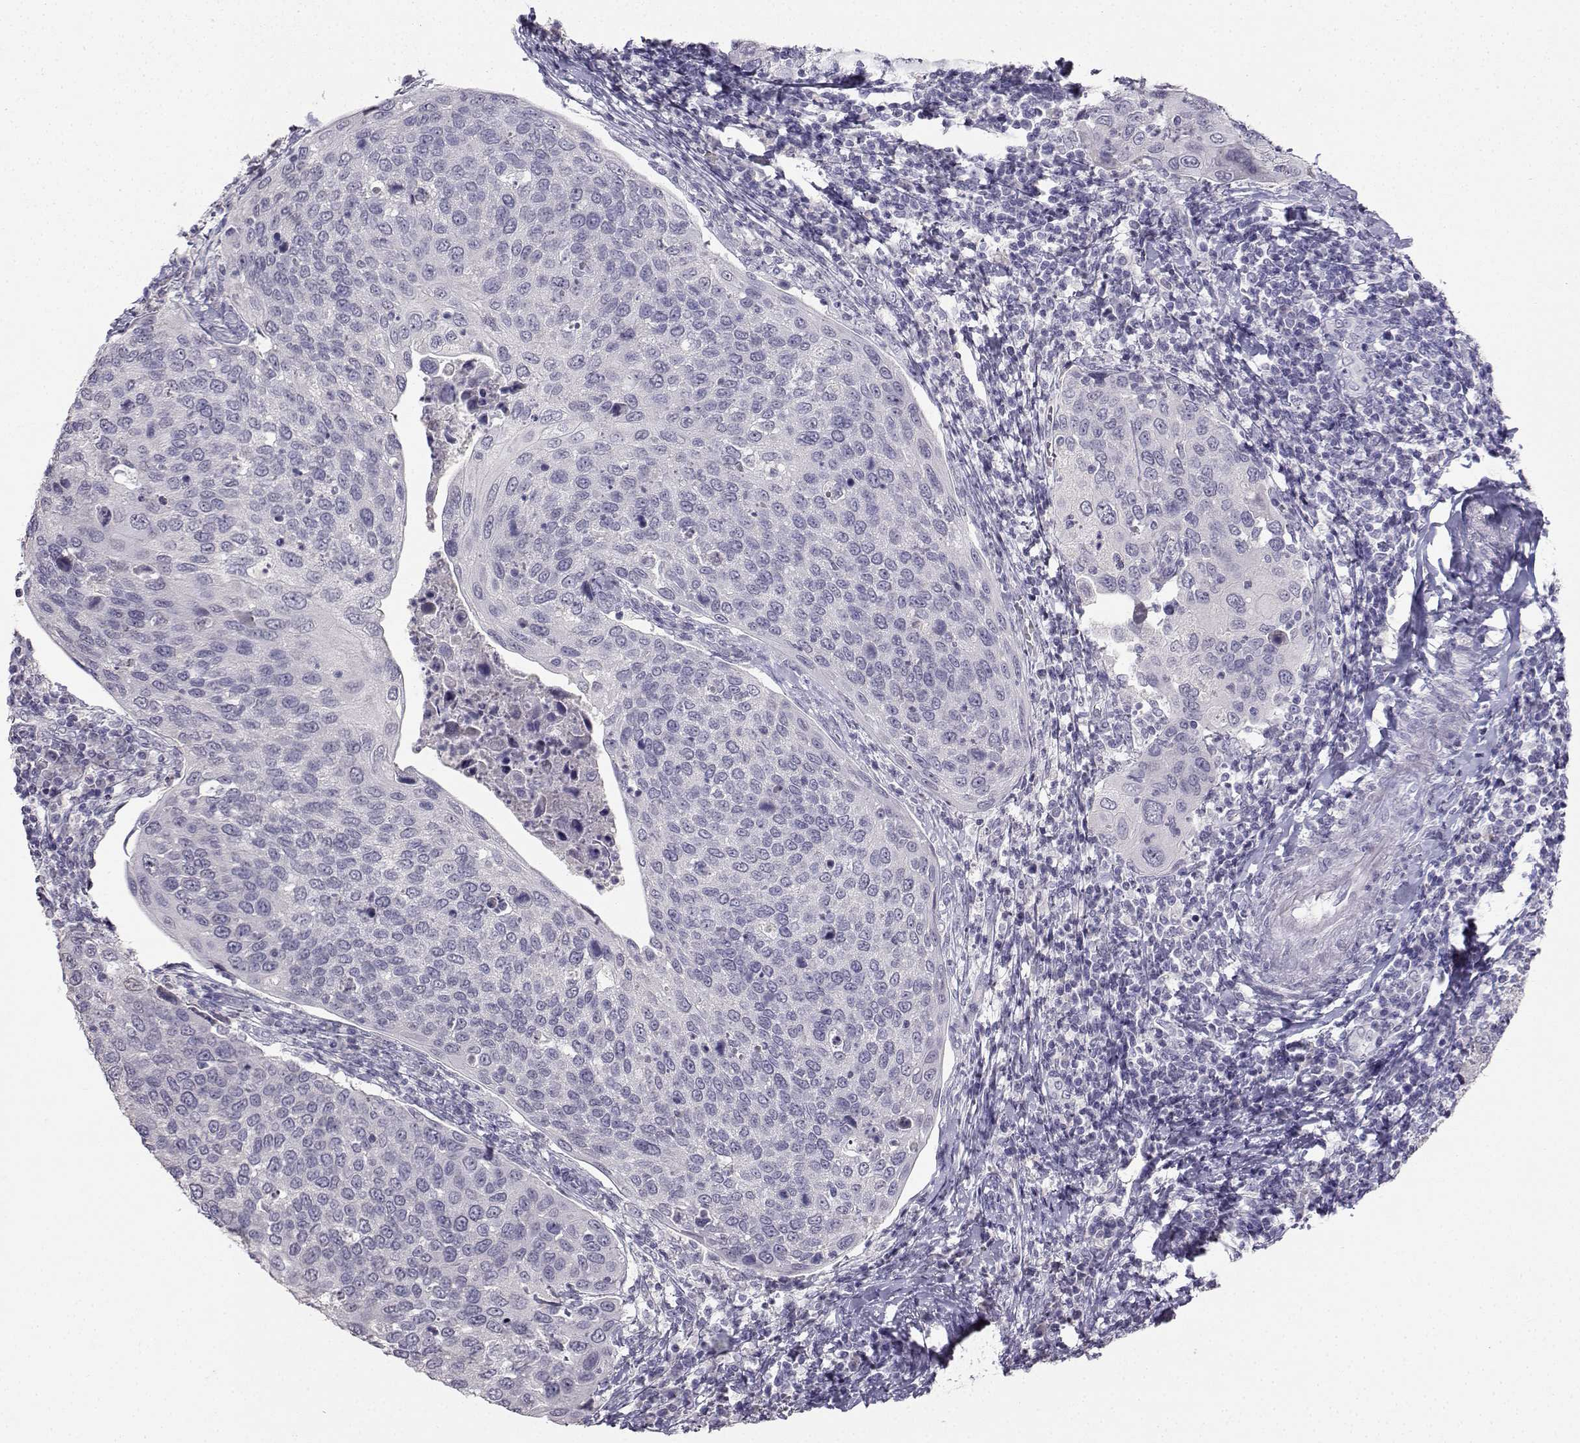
{"staining": {"intensity": "negative", "quantity": "none", "location": "none"}, "tissue": "cervical cancer", "cell_type": "Tumor cells", "image_type": "cancer", "snomed": [{"axis": "morphology", "description": "Squamous cell carcinoma, NOS"}, {"axis": "topography", "description": "Cervix"}], "caption": "This is an immunohistochemistry photomicrograph of cervical cancer. There is no expression in tumor cells.", "gene": "CARTPT", "patient": {"sex": "female", "age": 54}}